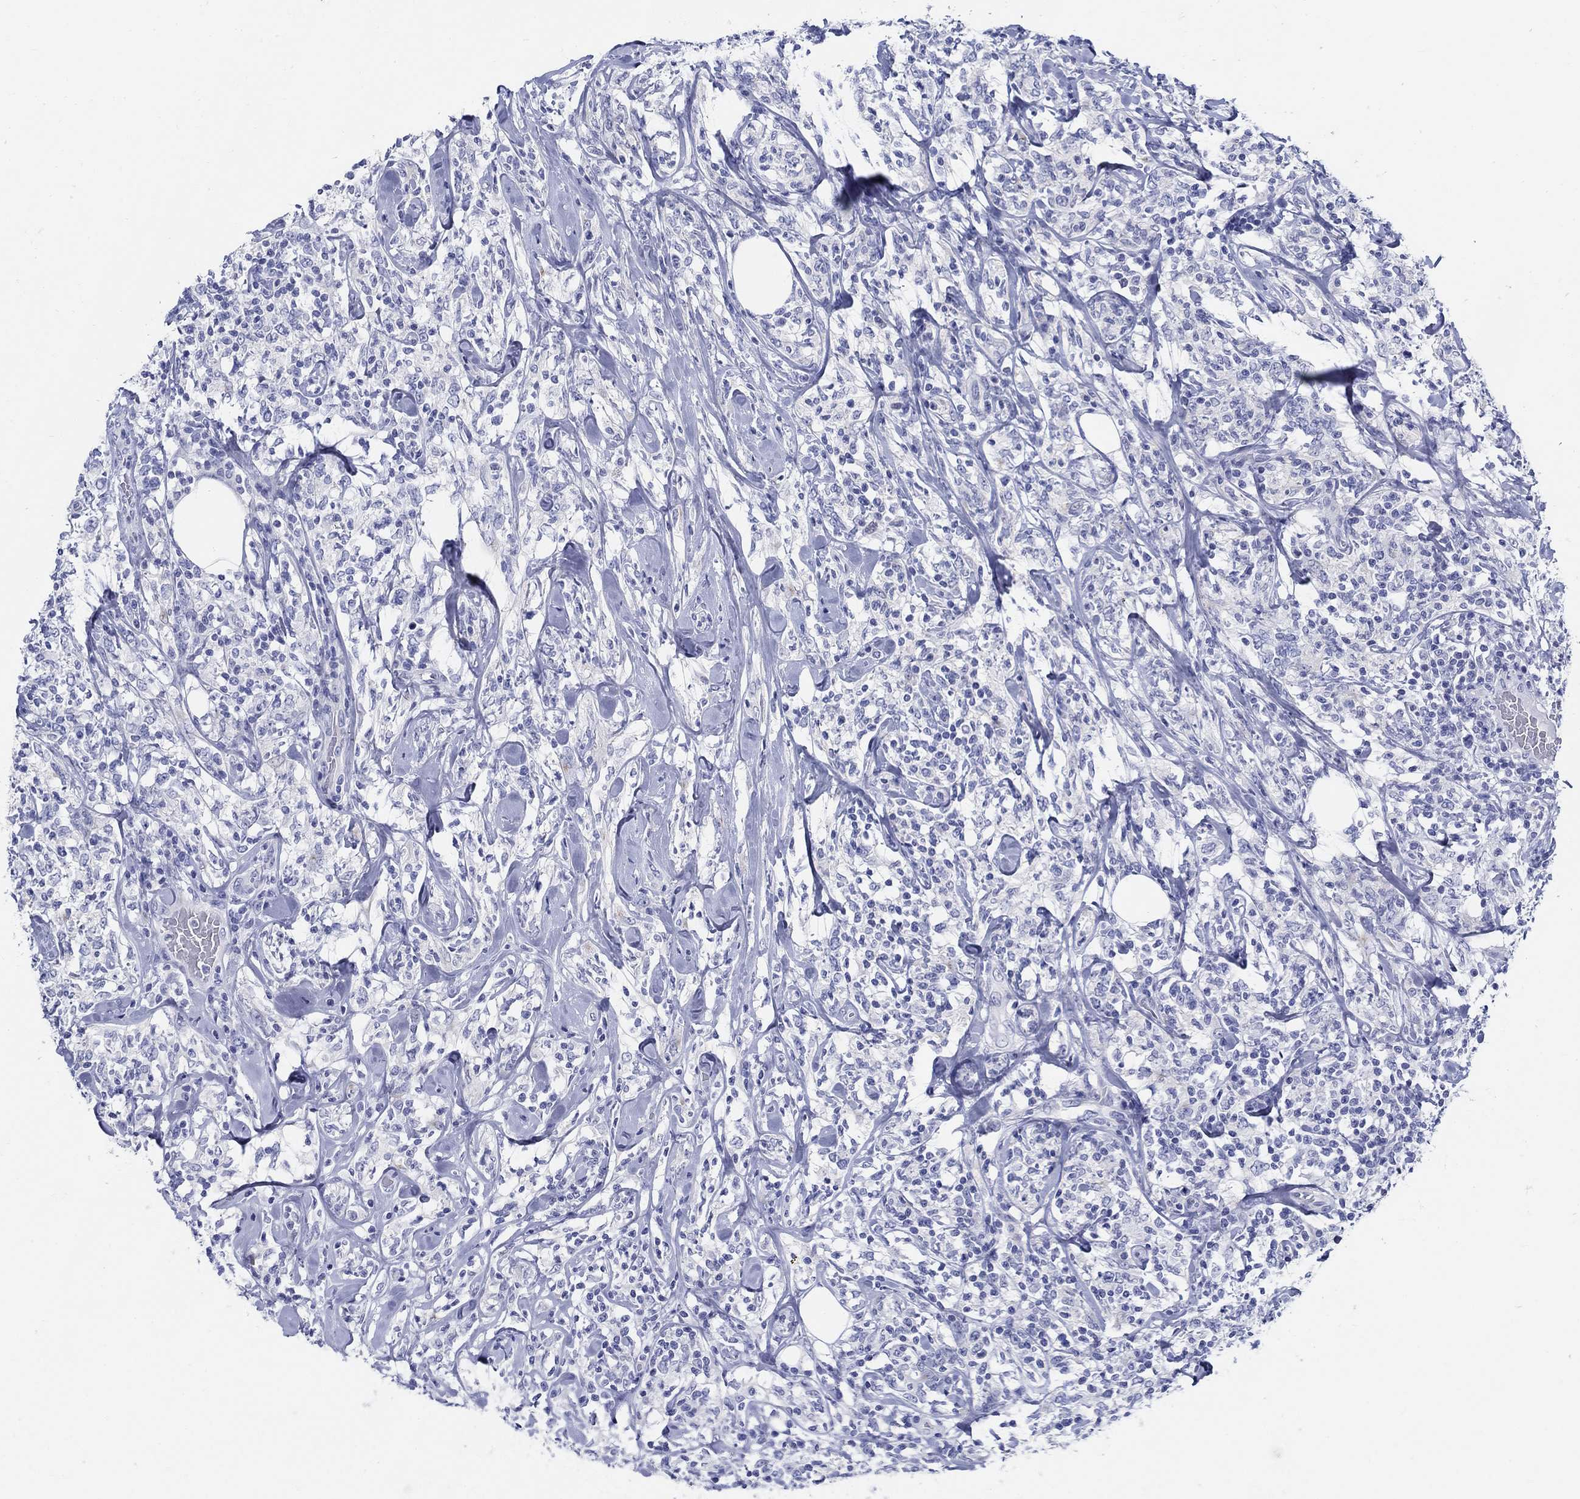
{"staining": {"intensity": "negative", "quantity": "none", "location": "none"}, "tissue": "lymphoma", "cell_type": "Tumor cells", "image_type": "cancer", "snomed": [{"axis": "morphology", "description": "Malignant lymphoma, non-Hodgkin's type, High grade"}, {"axis": "topography", "description": "Lymph node"}], "caption": "Immunohistochemical staining of human lymphoma reveals no significant positivity in tumor cells. (DAB (3,3'-diaminobenzidine) IHC, high magnification).", "gene": "CRYGS", "patient": {"sex": "female", "age": 84}}